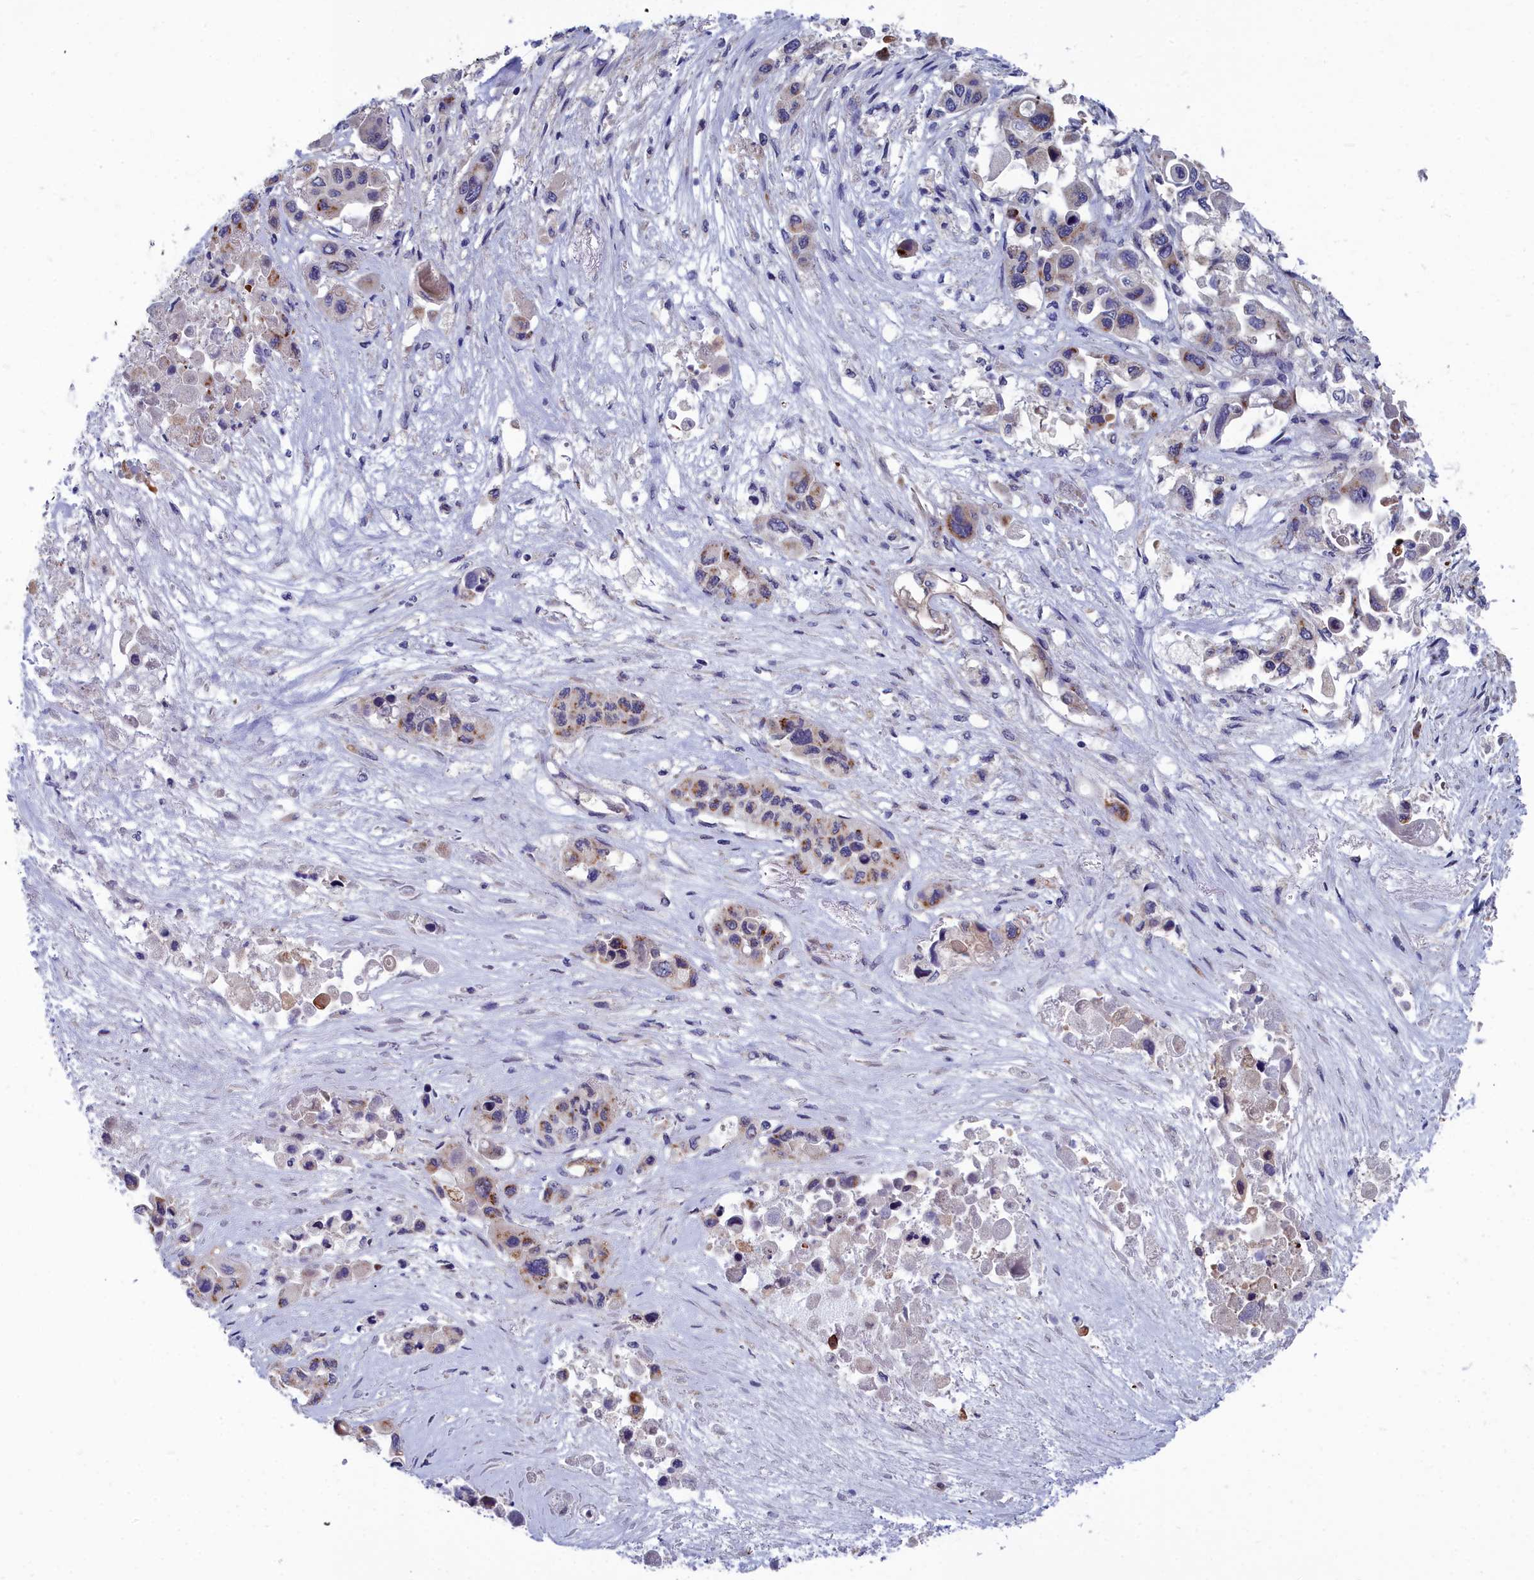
{"staining": {"intensity": "moderate", "quantity": "25%-75%", "location": "cytoplasmic/membranous"}, "tissue": "pancreatic cancer", "cell_type": "Tumor cells", "image_type": "cancer", "snomed": [{"axis": "morphology", "description": "Adenocarcinoma, NOS"}, {"axis": "topography", "description": "Pancreas"}], "caption": "Protein expression analysis of pancreatic cancer exhibits moderate cytoplasmic/membranous staining in approximately 25%-75% of tumor cells.", "gene": "RDX", "patient": {"sex": "male", "age": 92}}